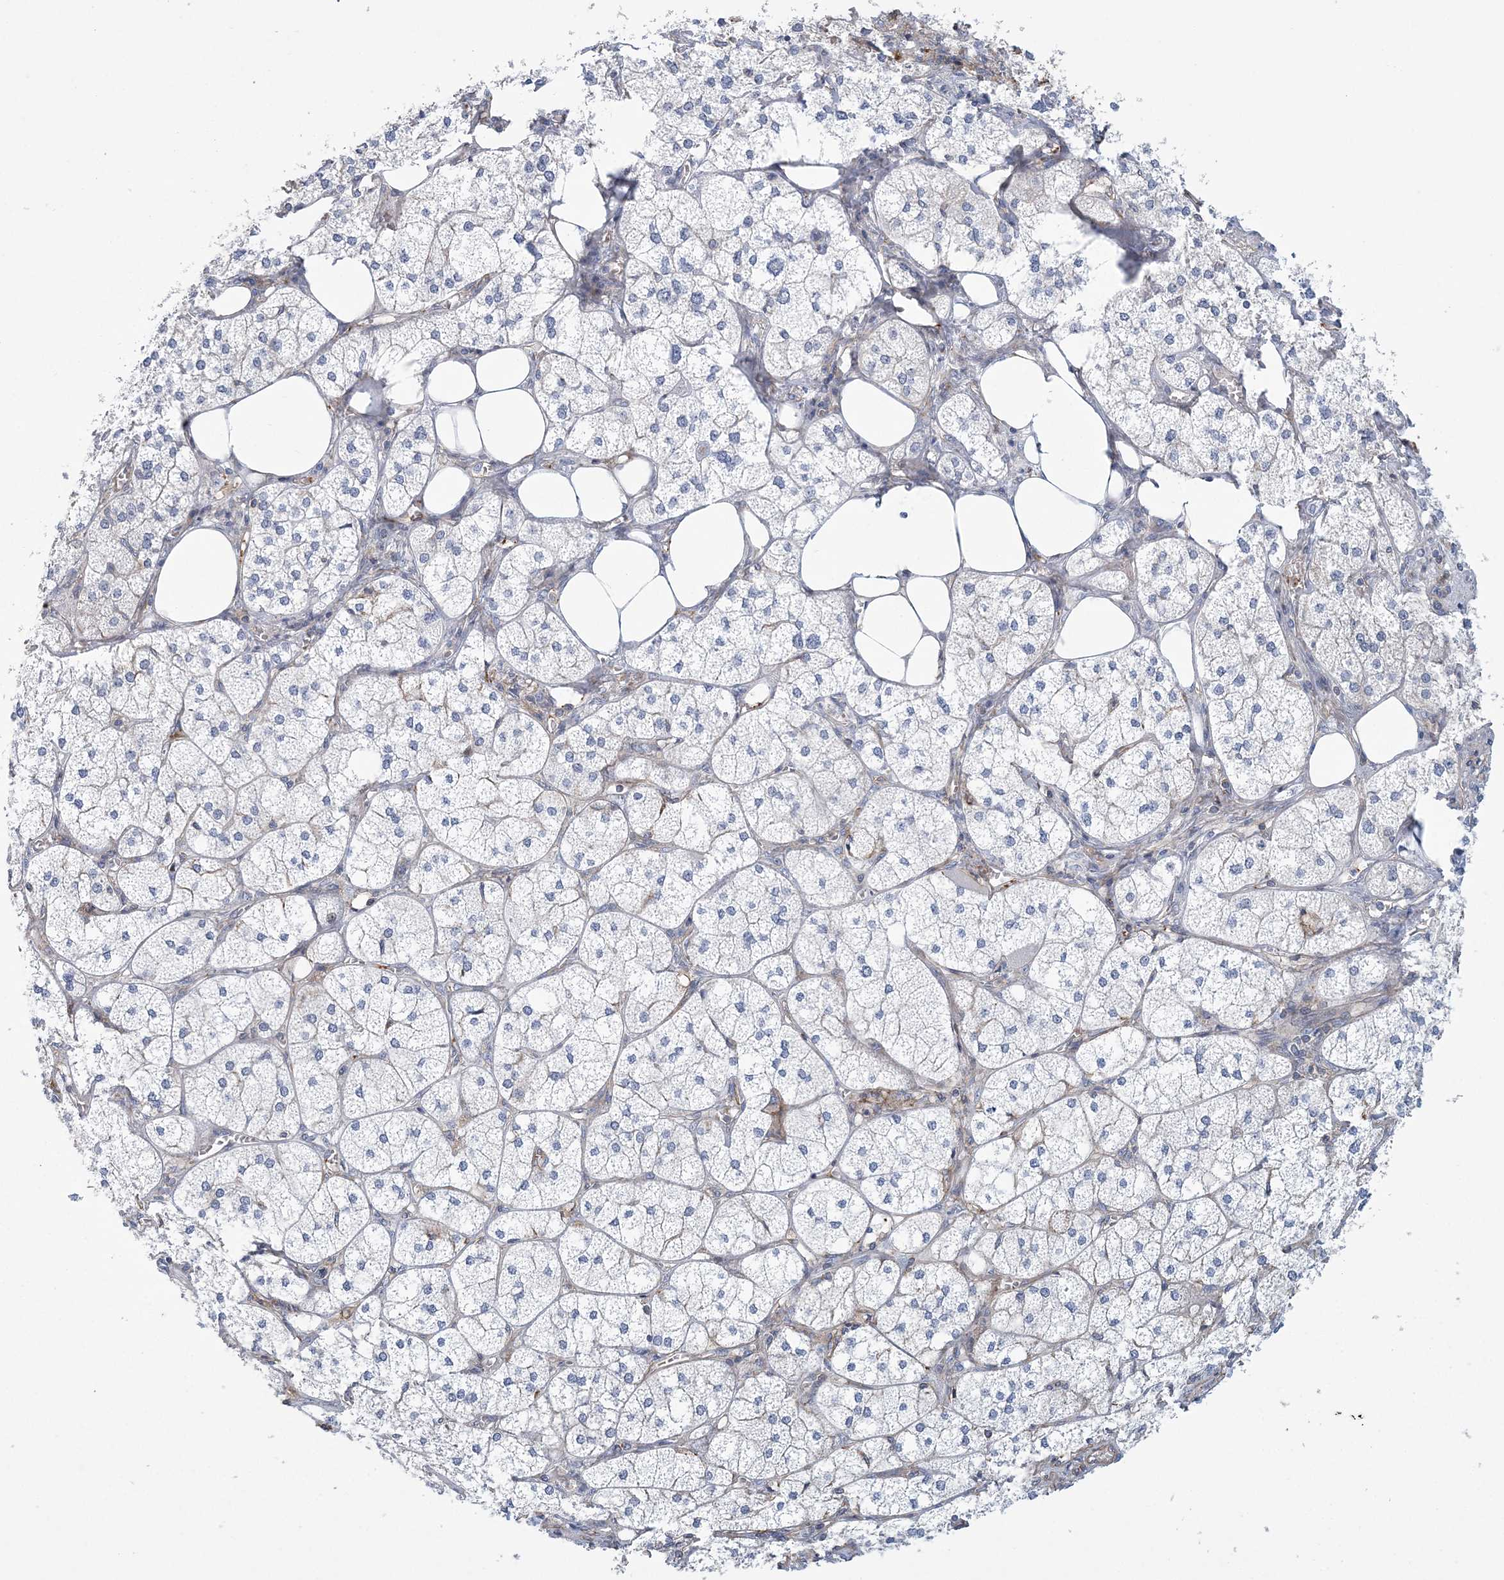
{"staining": {"intensity": "weak", "quantity": "<25%", "location": "cytoplasmic/membranous"}, "tissue": "adrenal gland", "cell_type": "Glandular cells", "image_type": "normal", "snomed": [{"axis": "morphology", "description": "Normal tissue, NOS"}, {"axis": "topography", "description": "Adrenal gland"}], "caption": "Micrograph shows no significant protein positivity in glandular cells of normal adrenal gland. (Stains: DAB IHC with hematoxylin counter stain, Microscopy: brightfield microscopy at high magnification).", "gene": "ARAP2", "patient": {"sex": "female", "age": 61}}